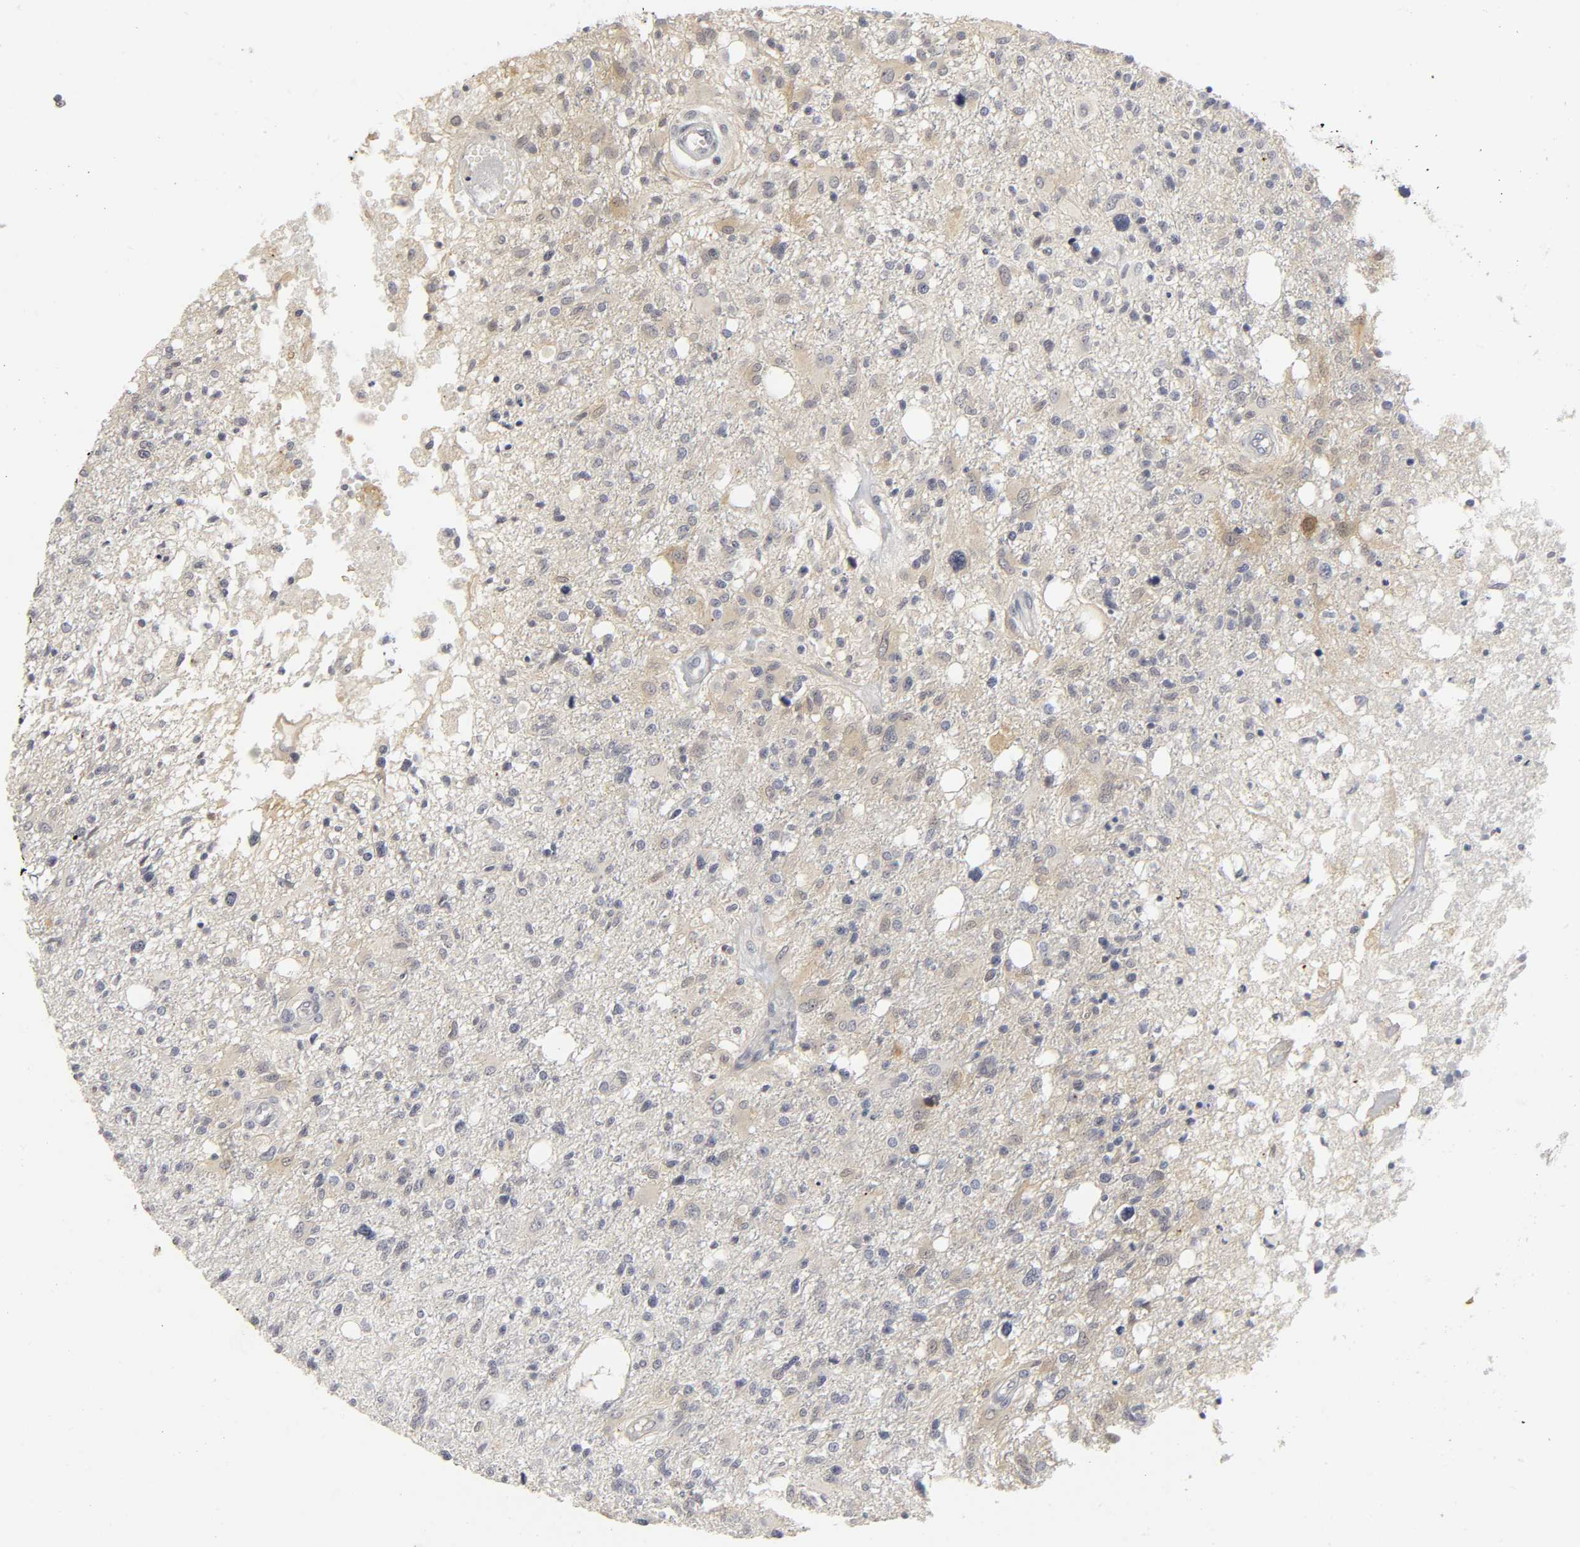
{"staining": {"intensity": "weak", "quantity": "25%-75%", "location": "cytoplasmic/membranous"}, "tissue": "glioma", "cell_type": "Tumor cells", "image_type": "cancer", "snomed": [{"axis": "morphology", "description": "Glioma, malignant, High grade"}, {"axis": "topography", "description": "Cerebral cortex"}], "caption": "A brown stain shows weak cytoplasmic/membranous staining of a protein in glioma tumor cells.", "gene": "PDLIM3", "patient": {"sex": "male", "age": 76}}